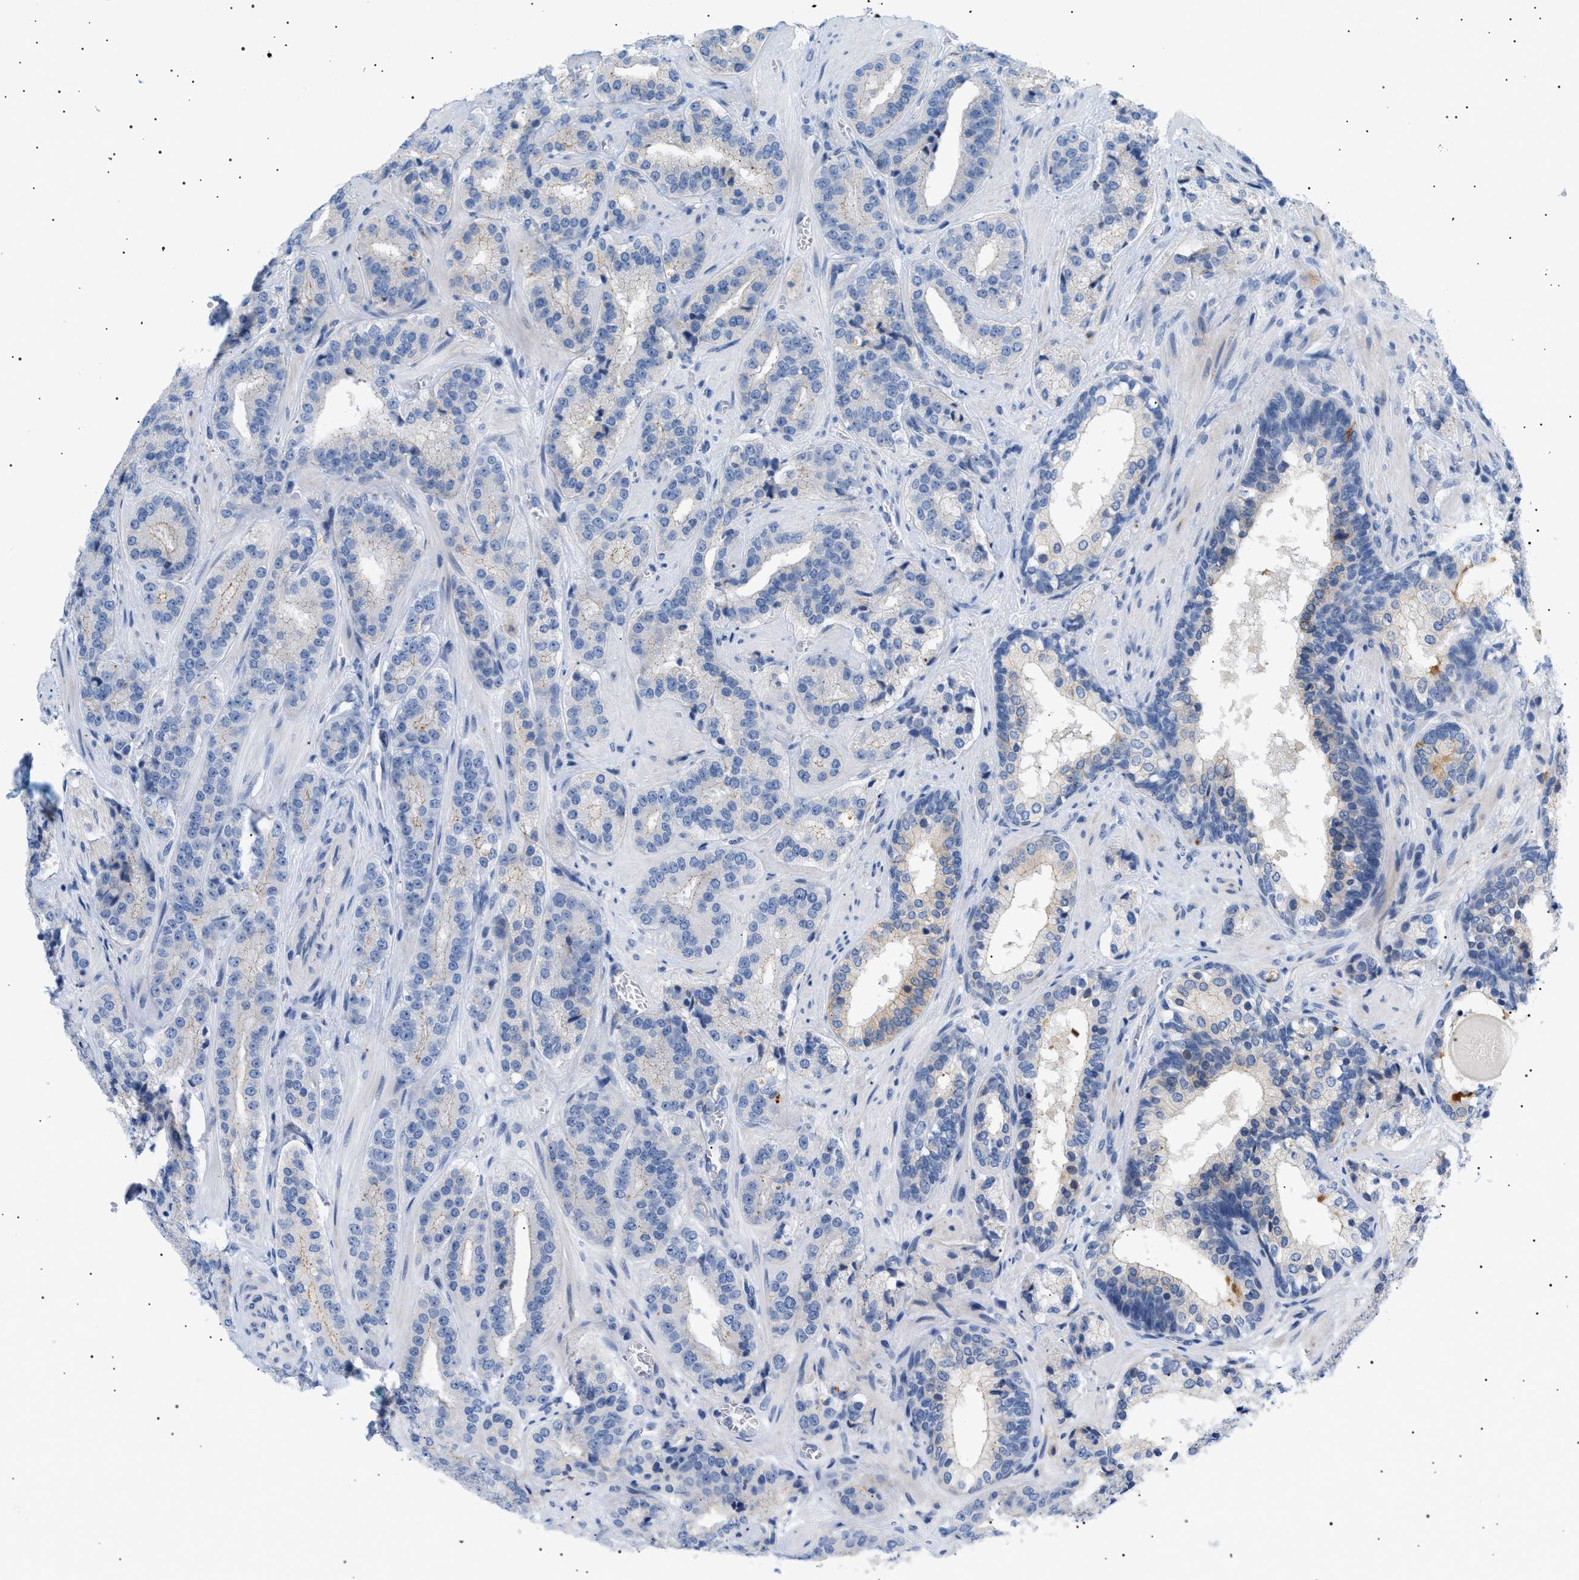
{"staining": {"intensity": "negative", "quantity": "none", "location": "none"}, "tissue": "prostate cancer", "cell_type": "Tumor cells", "image_type": "cancer", "snomed": [{"axis": "morphology", "description": "Adenocarcinoma, High grade"}, {"axis": "topography", "description": "Prostate"}], "caption": "Tumor cells show no significant expression in high-grade adenocarcinoma (prostate). (DAB (3,3'-diaminobenzidine) IHC visualized using brightfield microscopy, high magnification).", "gene": "ADCY10", "patient": {"sex": "male", "age": 60}}